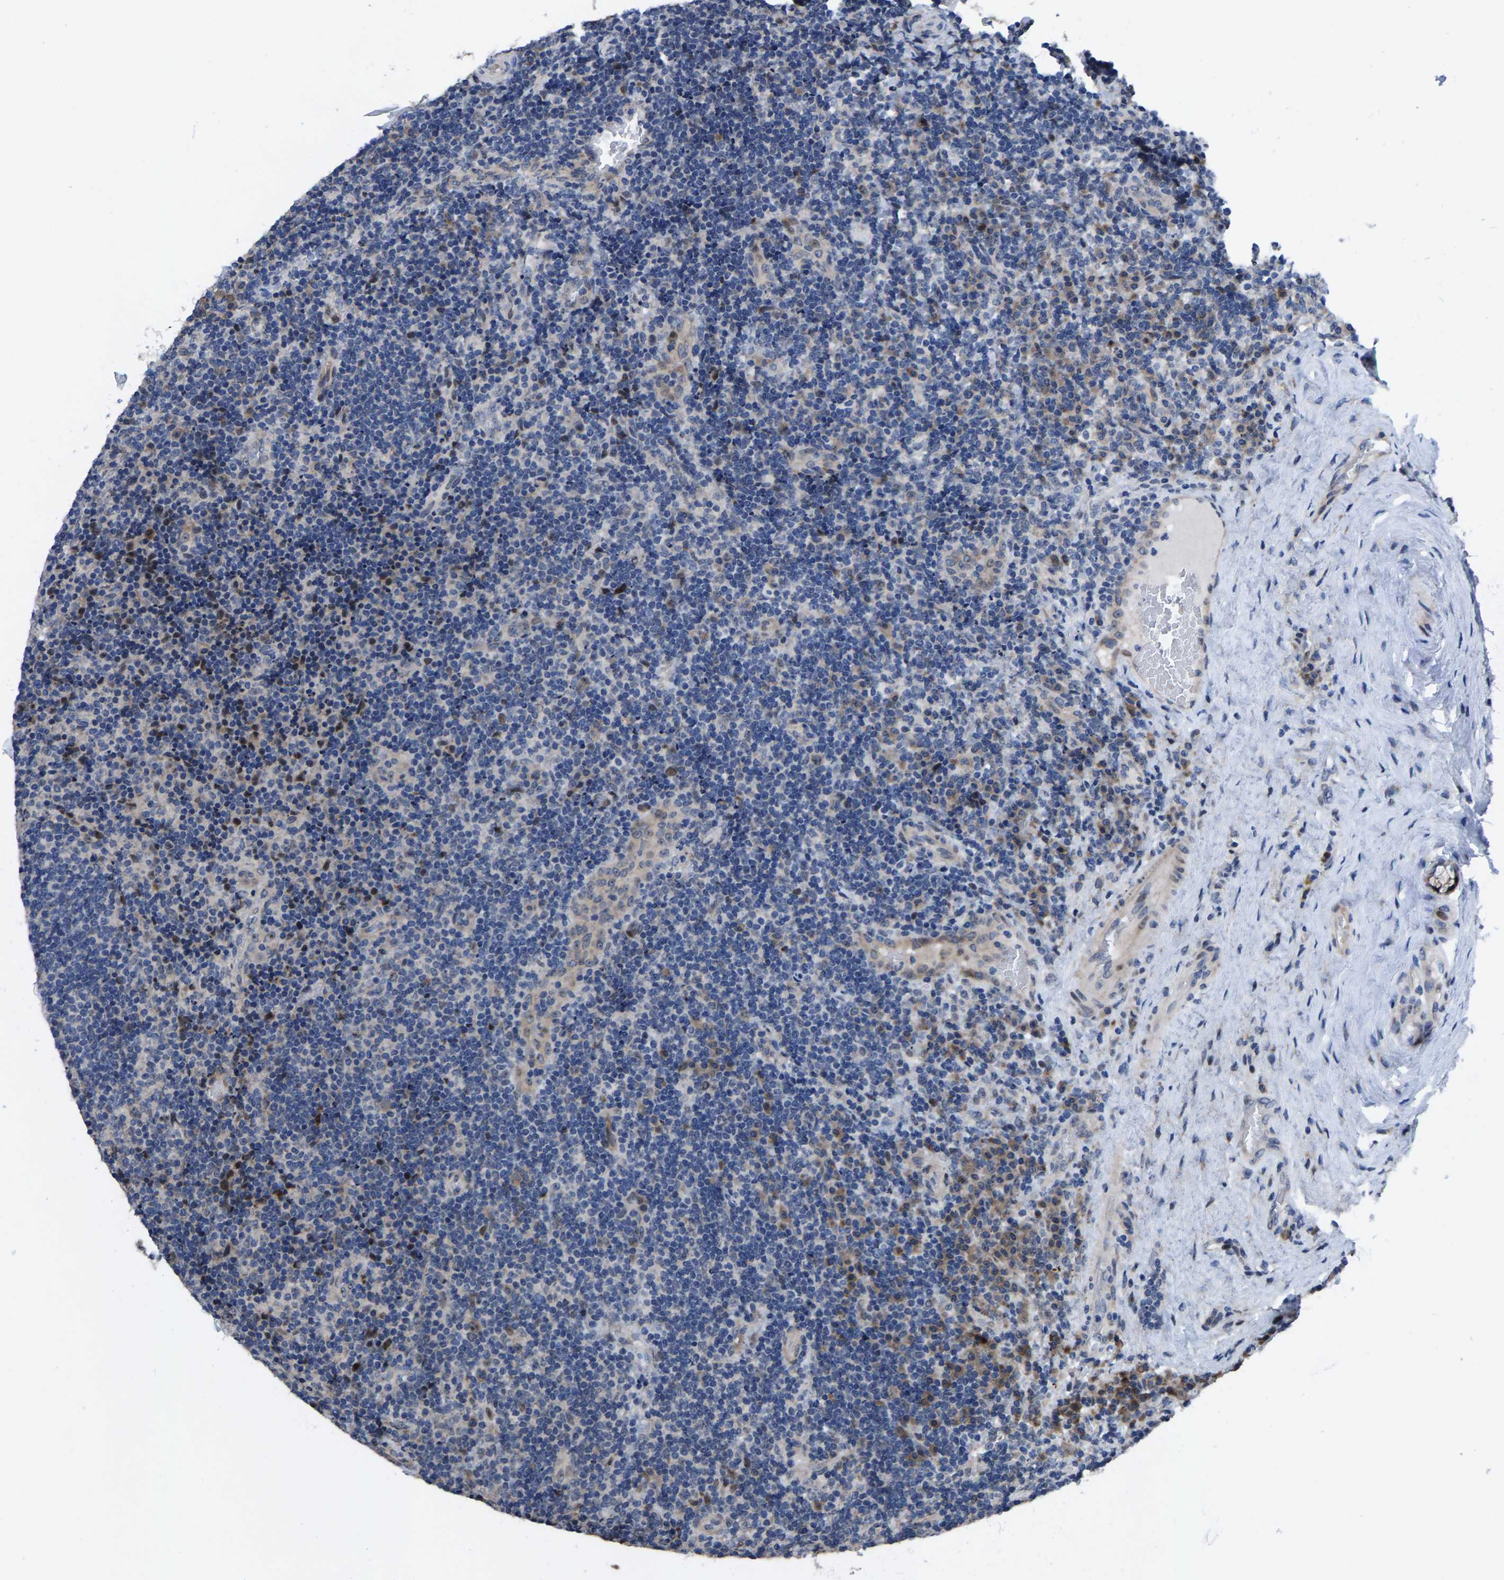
{"staining": {"intensity": "negative", "quantity": "none", "location": "none"}, "tissue": "lymphoma", "cell_type": "Tumor cells", "image_type": "cancer", "snomed": [{"axis": "morphology", "description": "Malignant lymphoma, non-Hodgkin's type, High grade"}, {"axis": "topography", "description": "Tonsil"}], "caption": "The histopathology image exhibits no staining of tumor cells in malignant lymphoma, non-Hodgkin's type (high-grade). Brightfield microscopy of IHC stained with DAB (brown) and hematoxylin (blue), captured at high magnification.", "gene": "HAUS6", "patient": {"sex": "female", "age": 36}}